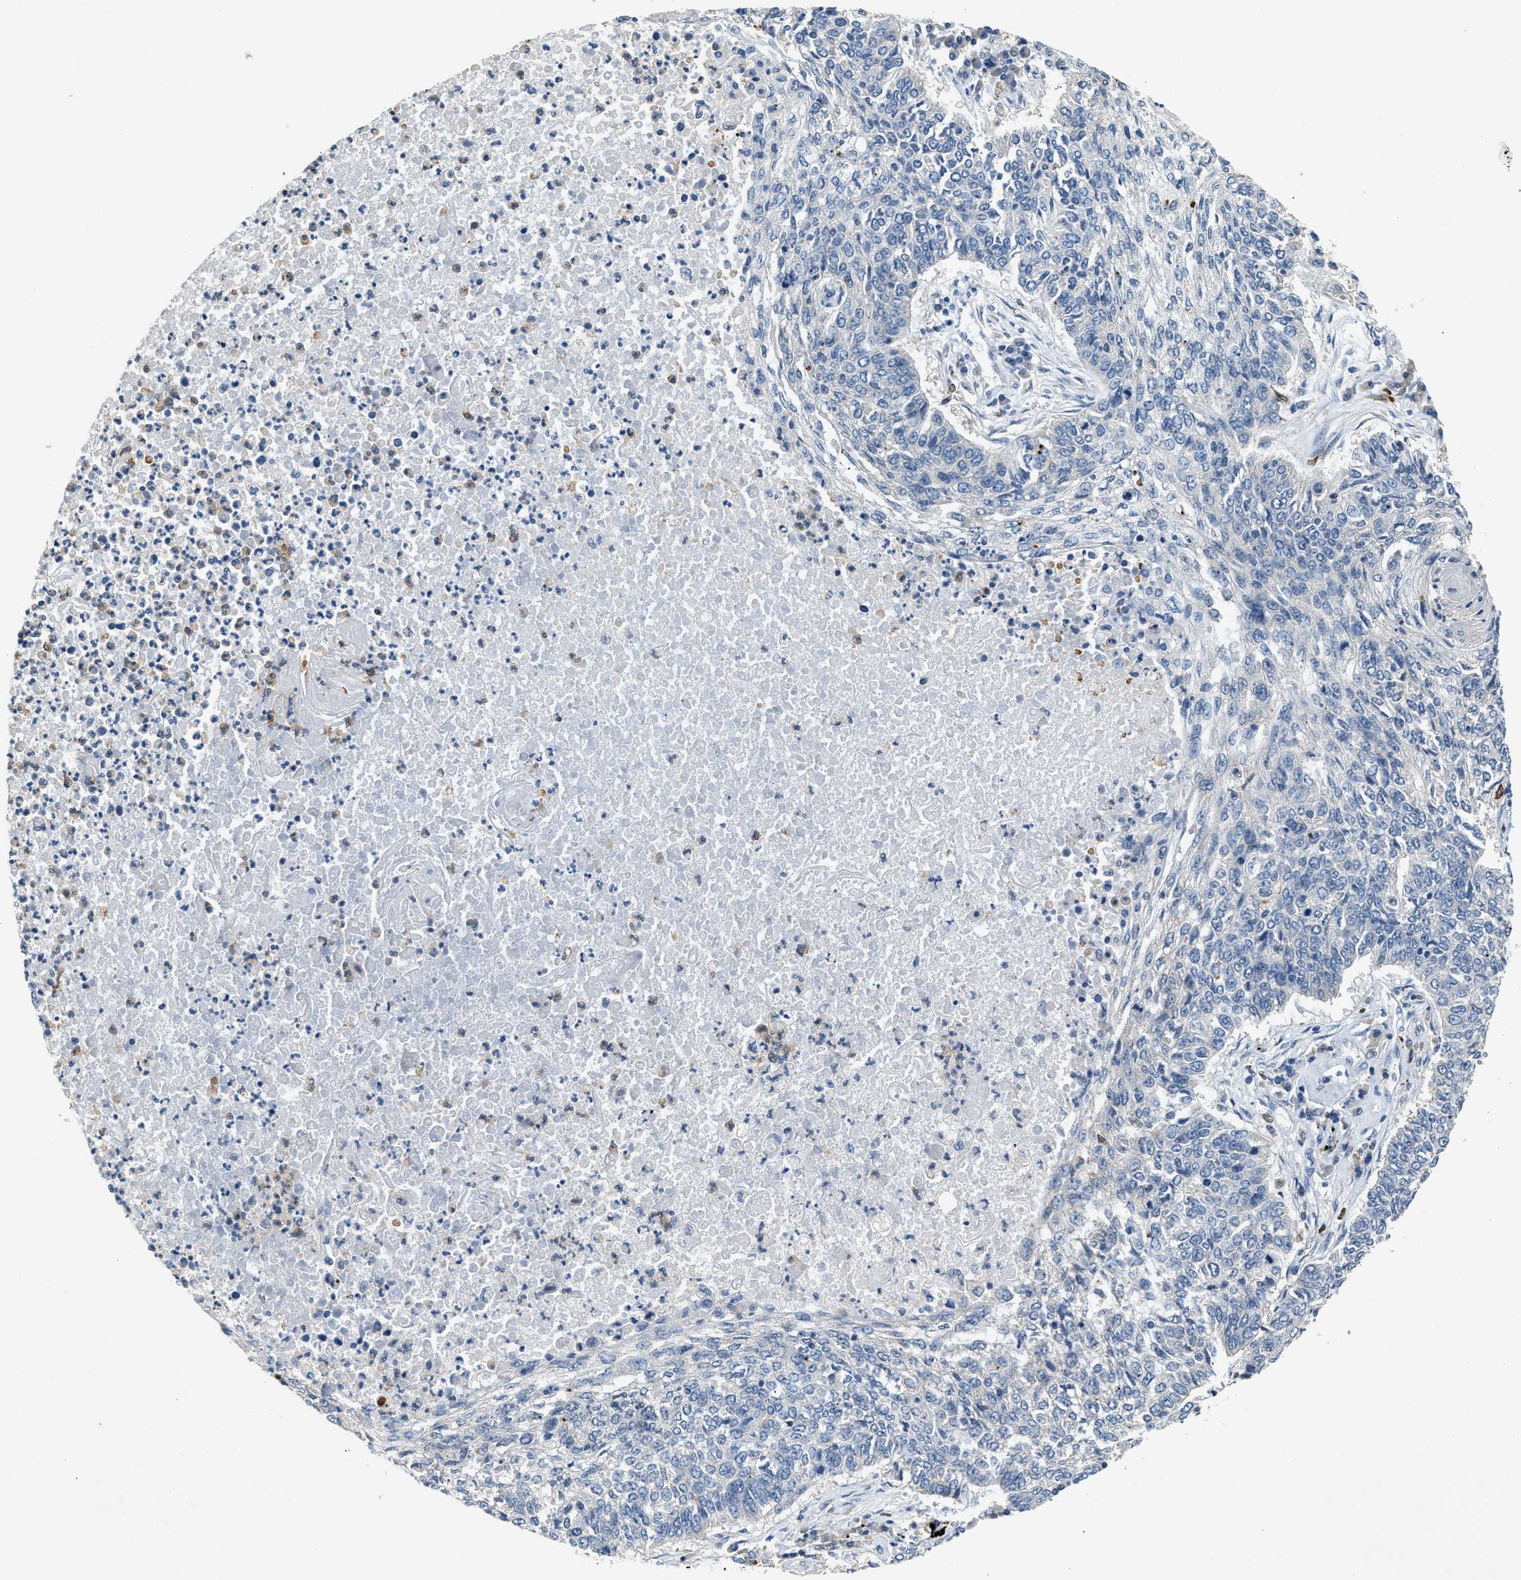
{"staining": {"intensity": "negative", "quantity": "none", "location": "none"}, "tissue": "lung cancer", "cell_type": "Tumor cells", "image_type": "cancer", "snomed": [{"axis": "morphology", "description": "Normal tissue, NOS"}, {"axis": "morphology", "description": "Squamous cell carcinoma, NOS"}, {"axis": "topography", "description": "Cartilage tissue"}, {"axis": "topography", "description": "Bronchus"}, {"axis": "topography", "description": "Lung"}], "caption": "Lung cancer stained for a protein using IHC demonstrates no expression tumor cells.", "gene": "TOMM34", "patient": {"sex": "female", "age": 49}}